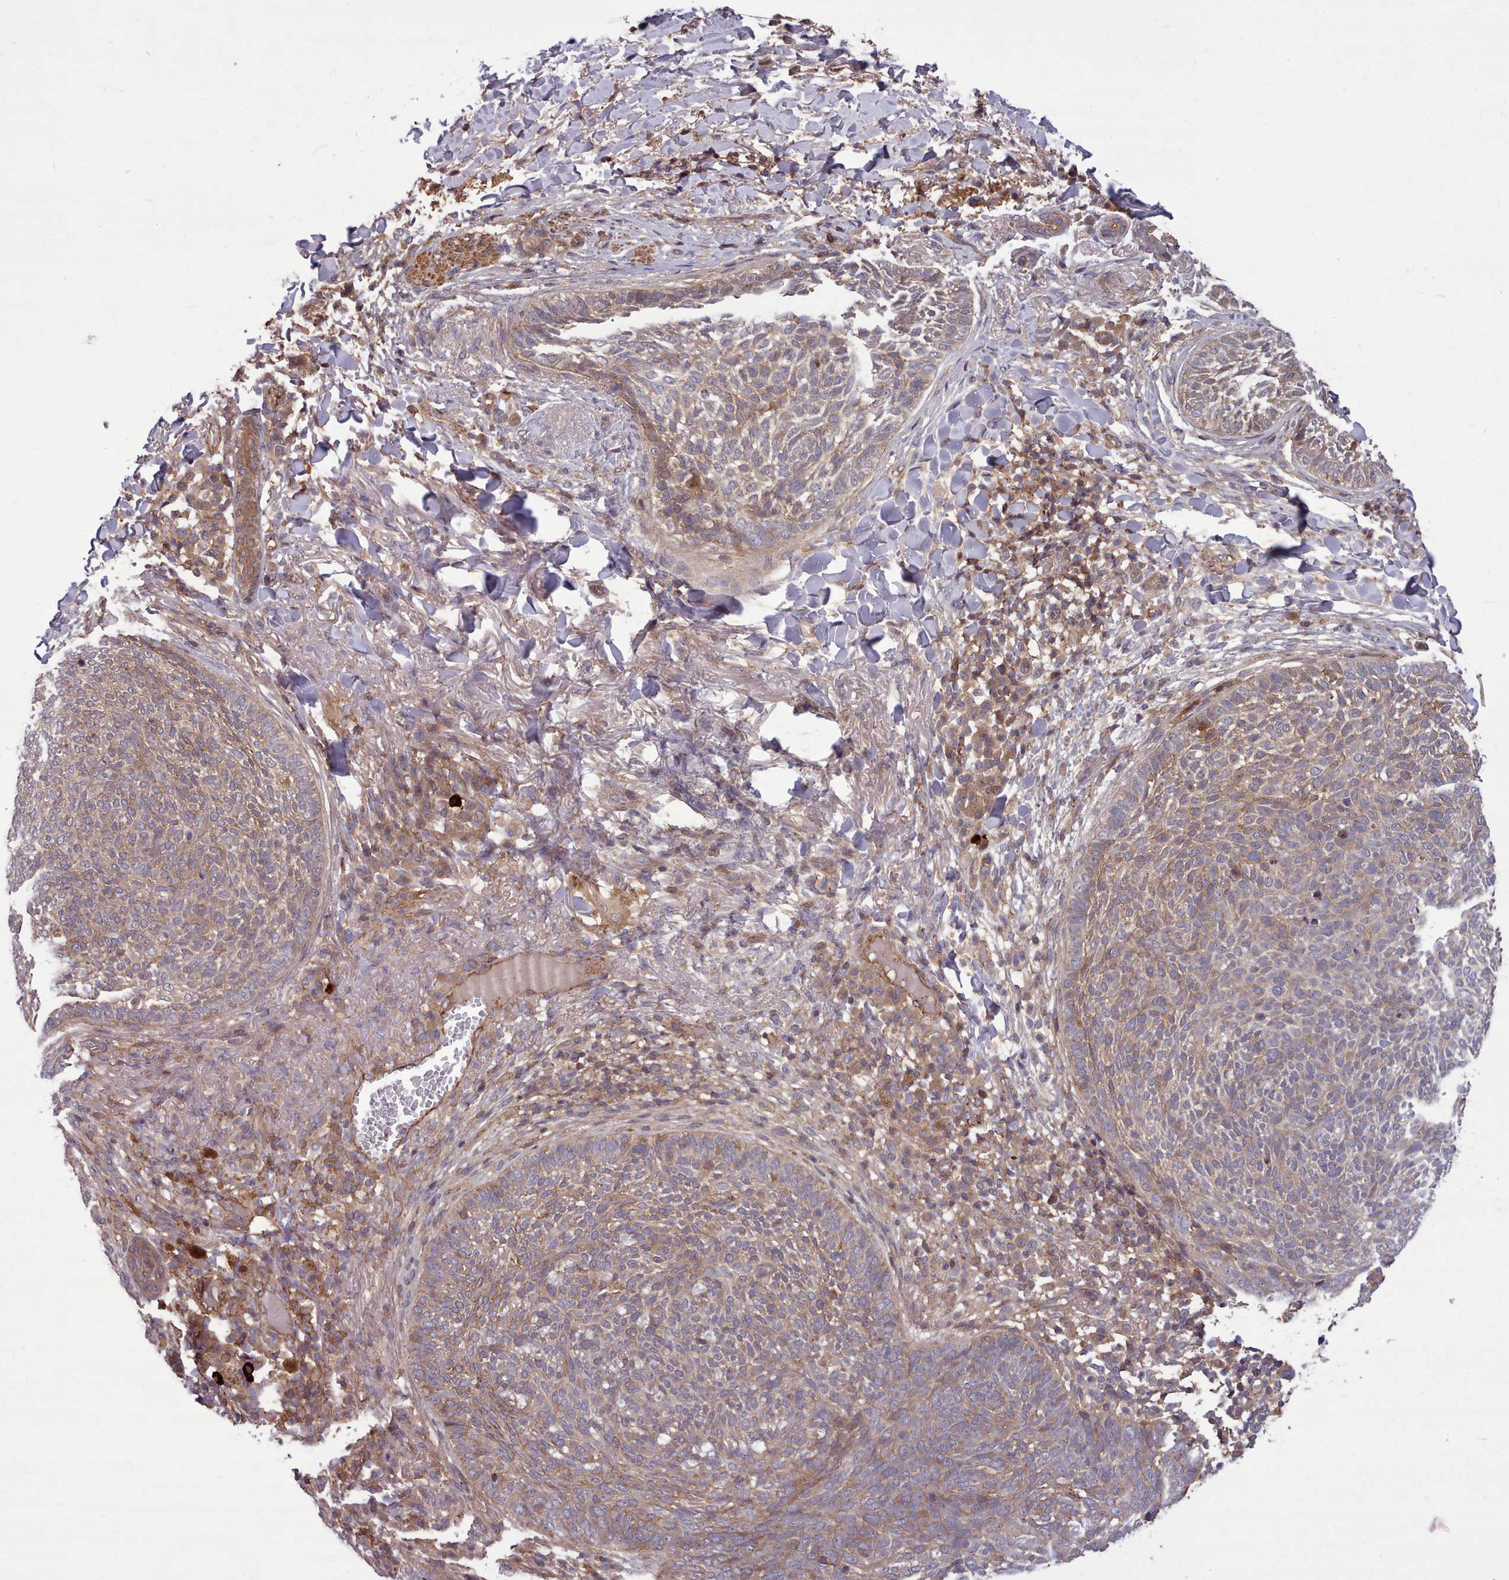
{"staining": {"intensity": "weak", "quantity": "25%-75%", "location": "cytoplasmic/membranous"}, "tissue": "skin cancer", "cell_type": "Tumor cells", "image_type": "cancer", "snomed": [{"axis": "morphology", "description": "Basal cell carcinoma"}, {"axis": "topography", "description": "Skin"}], "caption": "The image reveals immunohistochemical staining of skin cancer (basal cell carcinoma). There is weak cytoplasmic/membranous staining is present in approximately 25%-75% of tumor cells. Using DAB (3,3'-diaminobenzidine) (brown) and hematoxylin (blue) stains, captured at high magnification using brightfield microscopy.", "gene": "STUB1", "patient": {"sex": "male", "age": 85}}